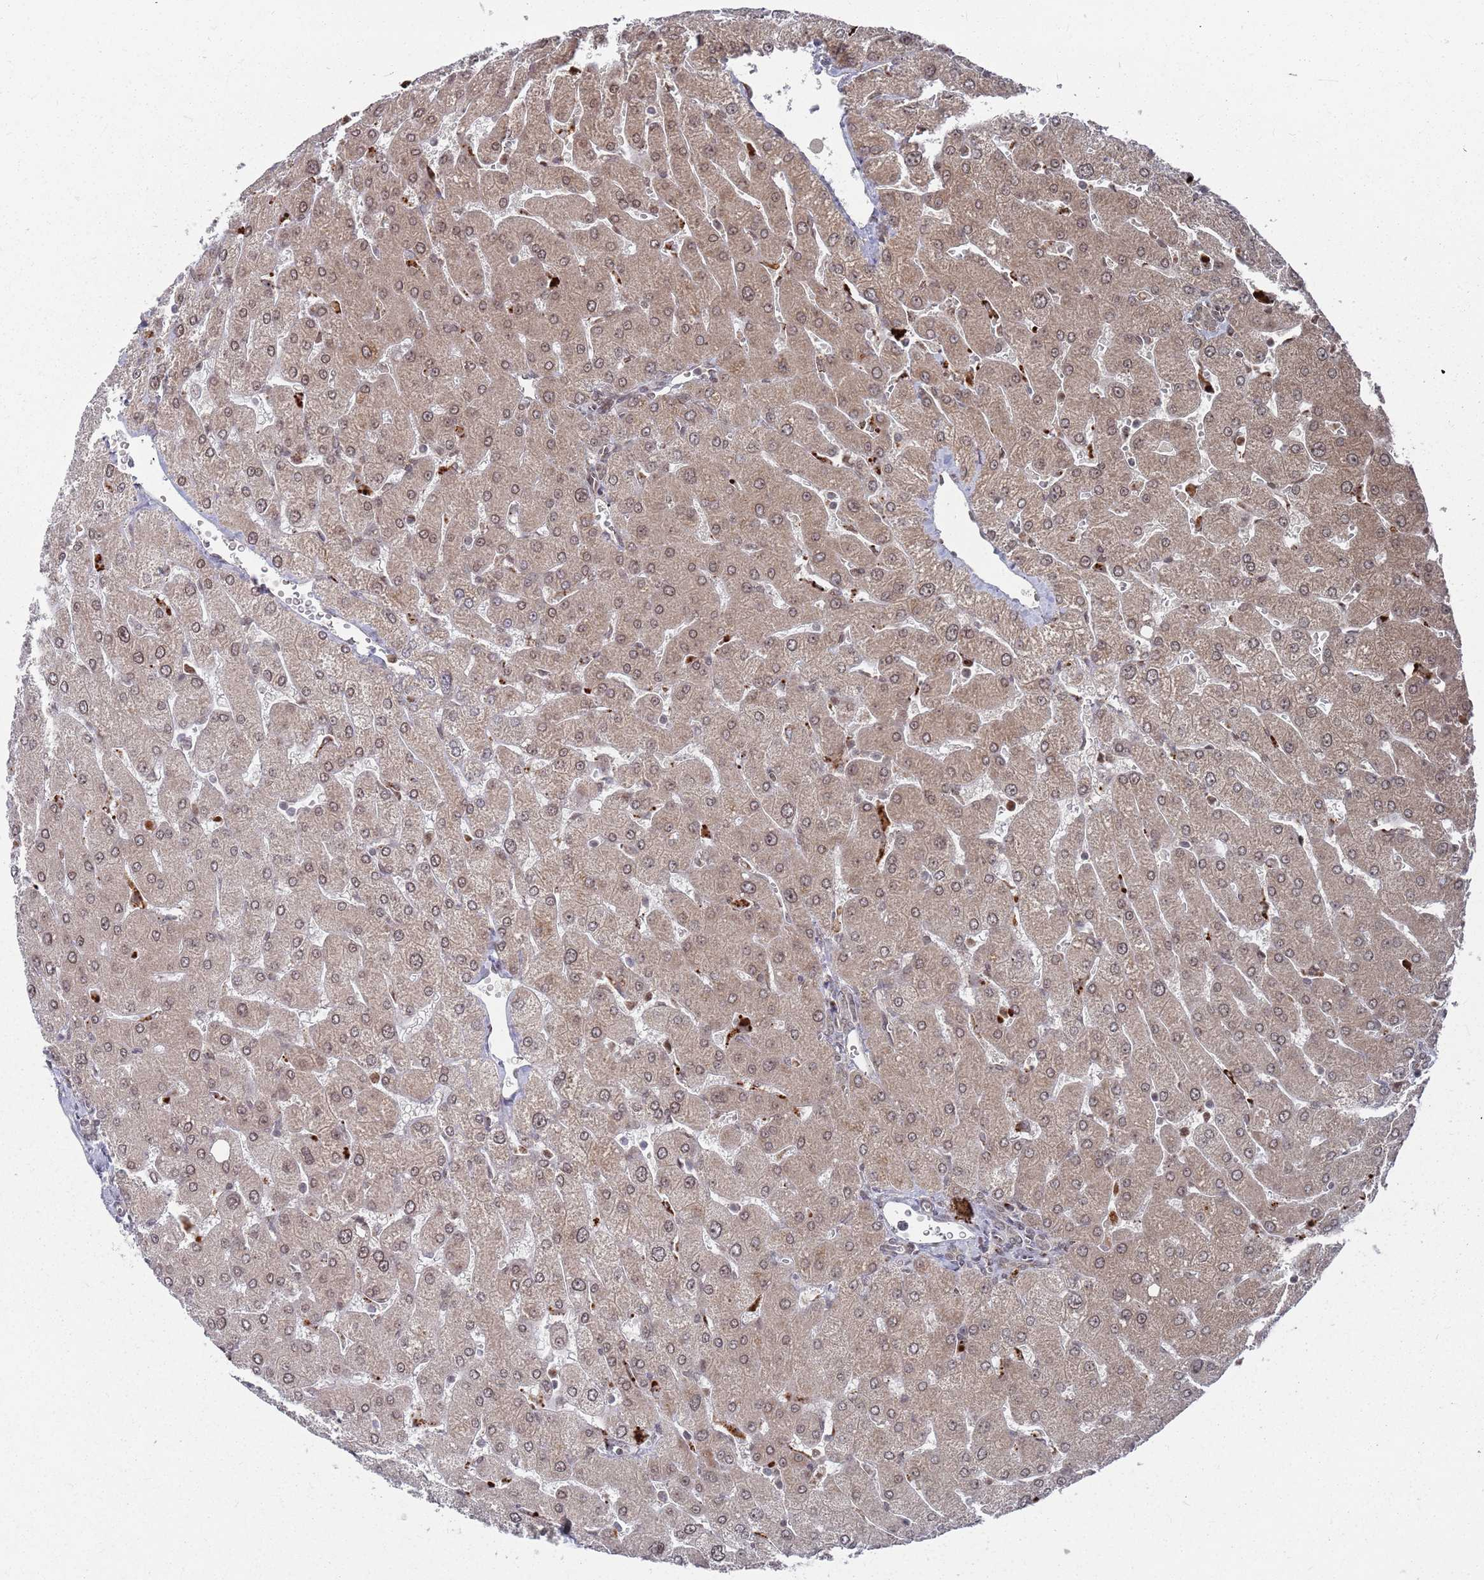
{"staining": {"intensity": "weak", "quantity": ">75%", "location": "cytoplasmic/membranous"}, "tissue": "liver", "cell_type": "Cholangiocytes", "image_type": "normal", "snomed": [{"axis": "morphology", "description": "Normal tissue, NOS"}, {"axis": "topography", "description": "Liver"}], "caption": "Unremarkable liver shows weak cytoplasmic/membranous positivity in about >75% of cholangiocytes, visualized by immunohistochemistry.", "gene": "FMO4", "patient": {"sex": "male", "age": 55}}